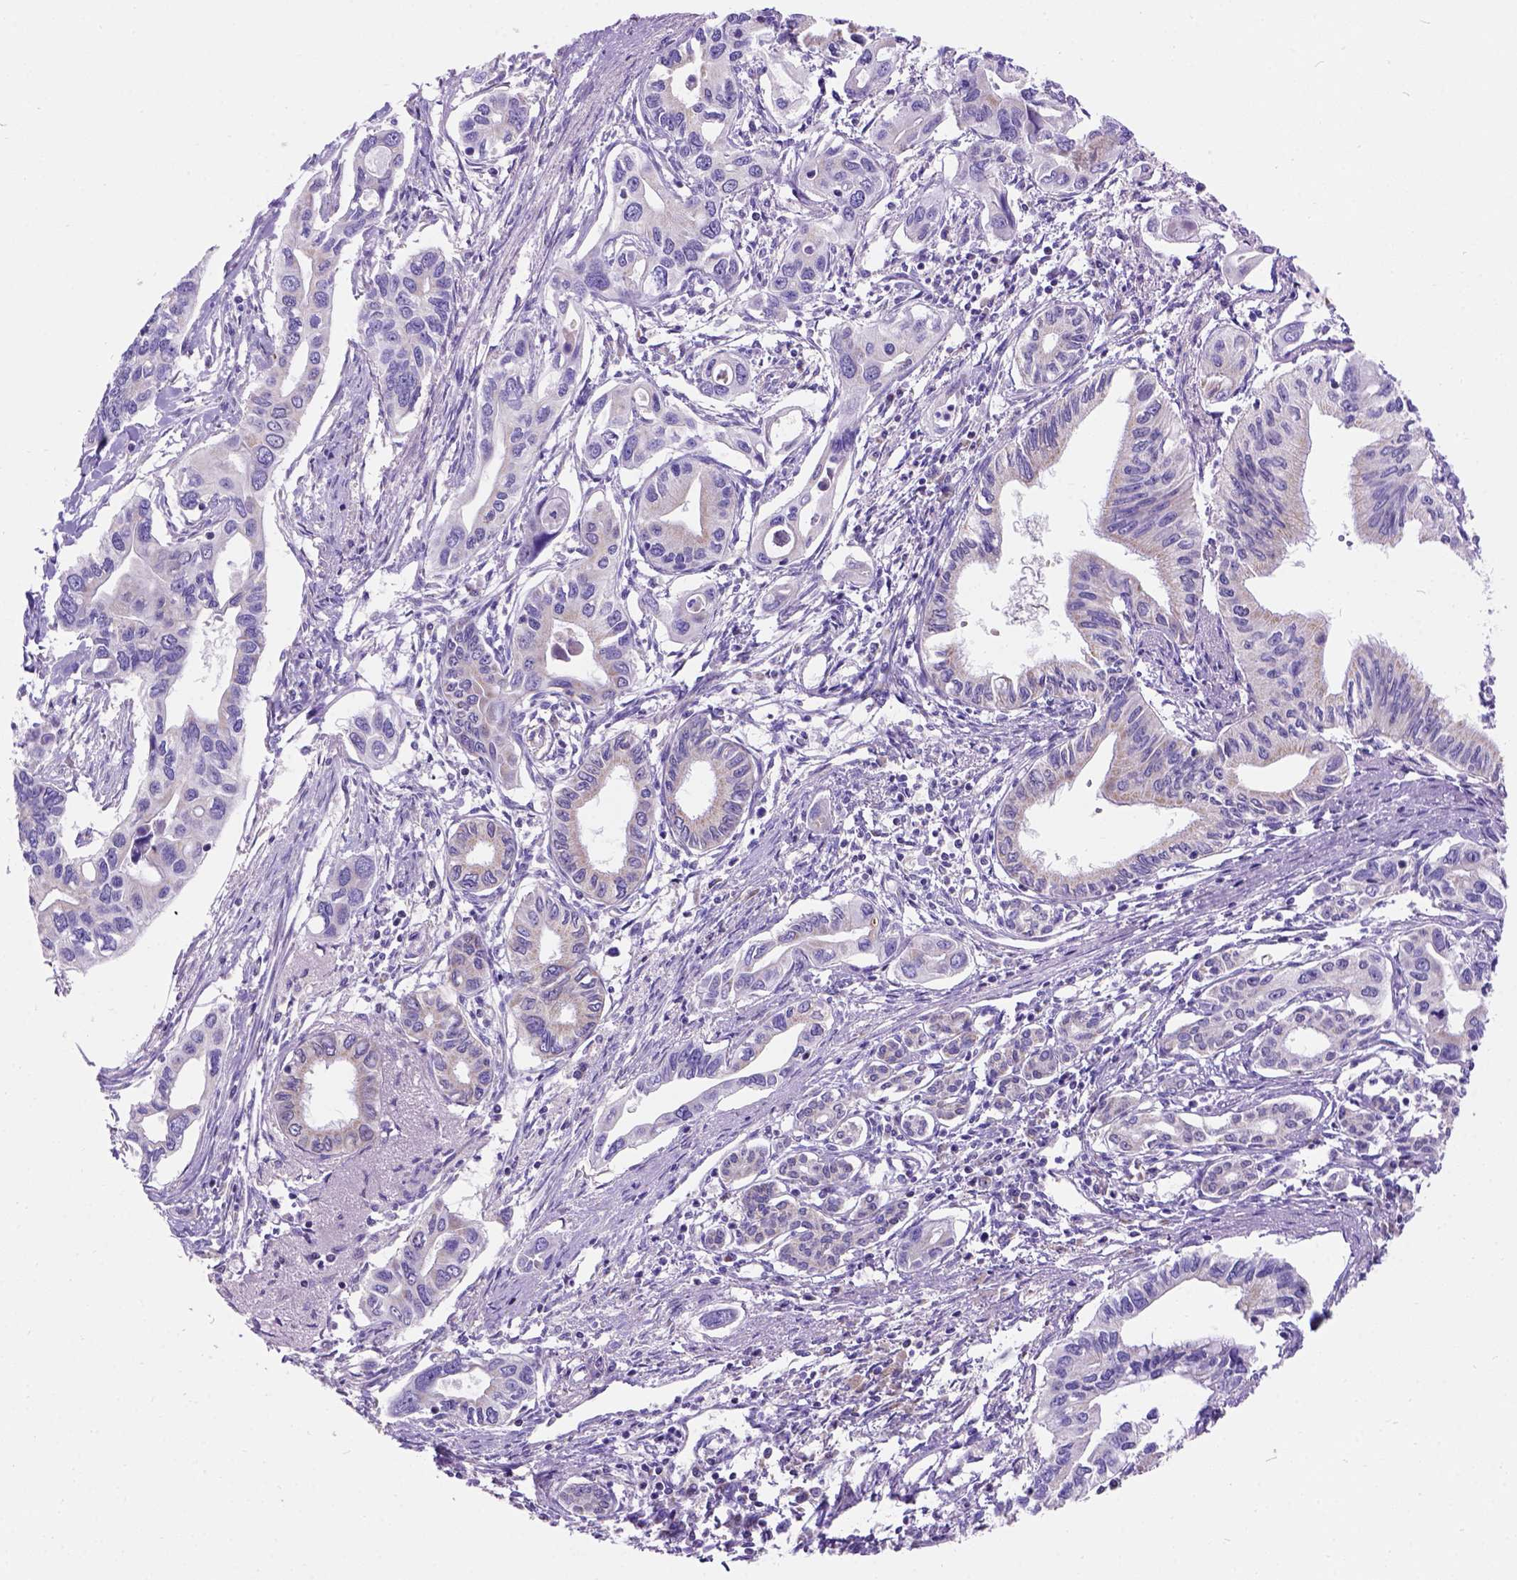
{"staining": {"intensity": "negative", "quantity": "none", "location": "none"}, "tissue": "pancreatic cancer", "cell_type": "Tumor cells", "image_type": "cancer", "snomed": [{"axis": "morphology", "description": "Adenocarcinoma, NOS"}, {"axis": "topography", "description": "Pancreas"}], "caption": "Tumor cells show no significant protein expression in pancreatic adenocarcinoma. (DAB IHC, high magnification).", "gene": "L2HGDH", "patient": {"sex": "male", "age": 60}}